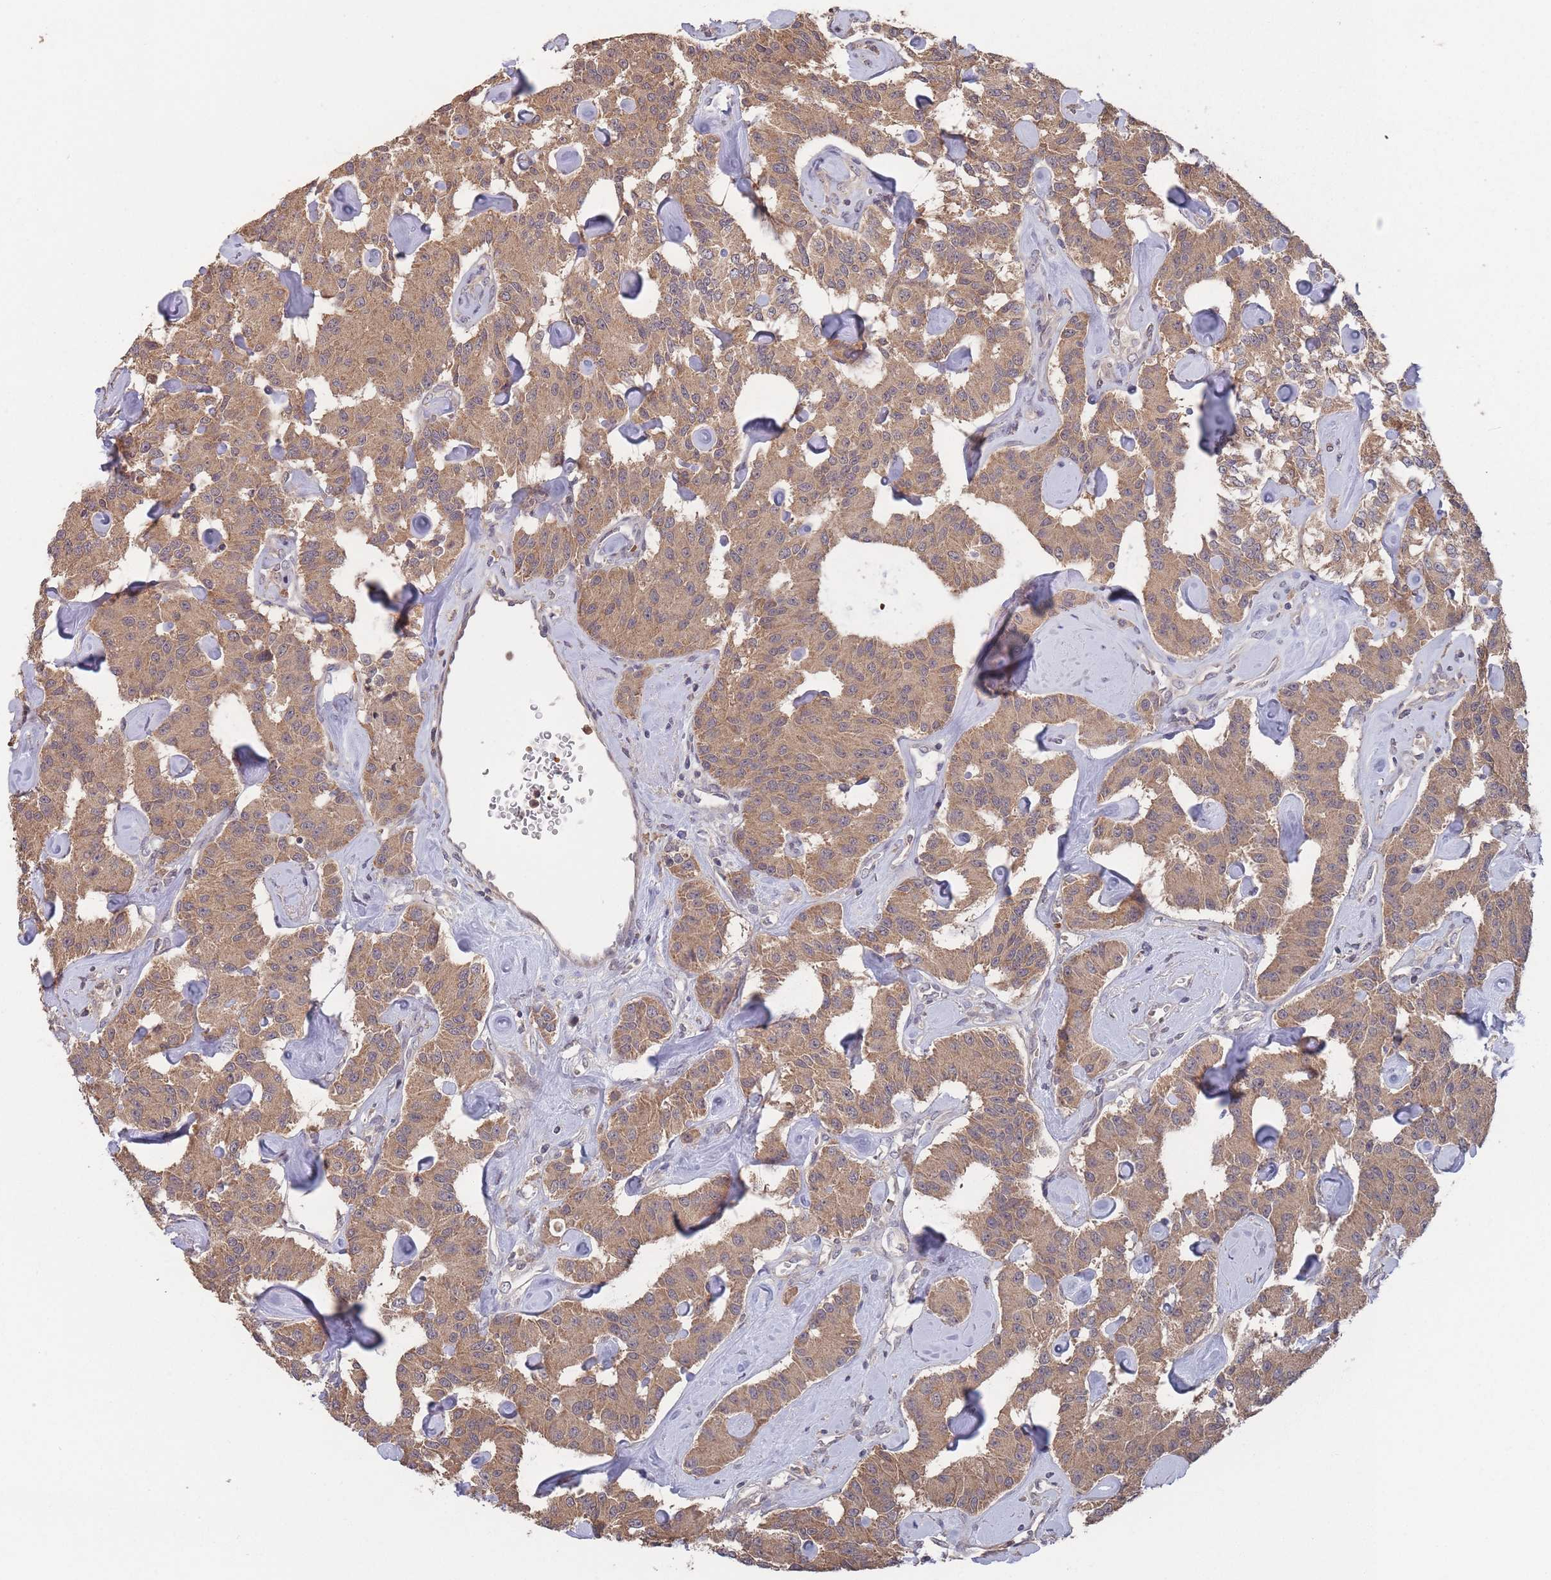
{"staining": {"intensity": "moderate", "quantity": ">75%", "location": "cytoplasmic/membranous"}, "tissue": "carcinoid", "cell_type": "Tumor cells", "image_type": "cancer", "snomed": [{"axis": "morphology", "description": "Carcinoid, malignant, NOS"}, {"axis": "topography", "description": "Pancreas"}], "caption": "DAB immunohistochemical staining of human carcinoid displays moderate cytoplasmic/membranous protein staining in about >75% of tumor cells. (IHC, brightfield microscopy, high magnification).", "gene": "SF3B1", "patient": {"sex": "male", "age": 41}}